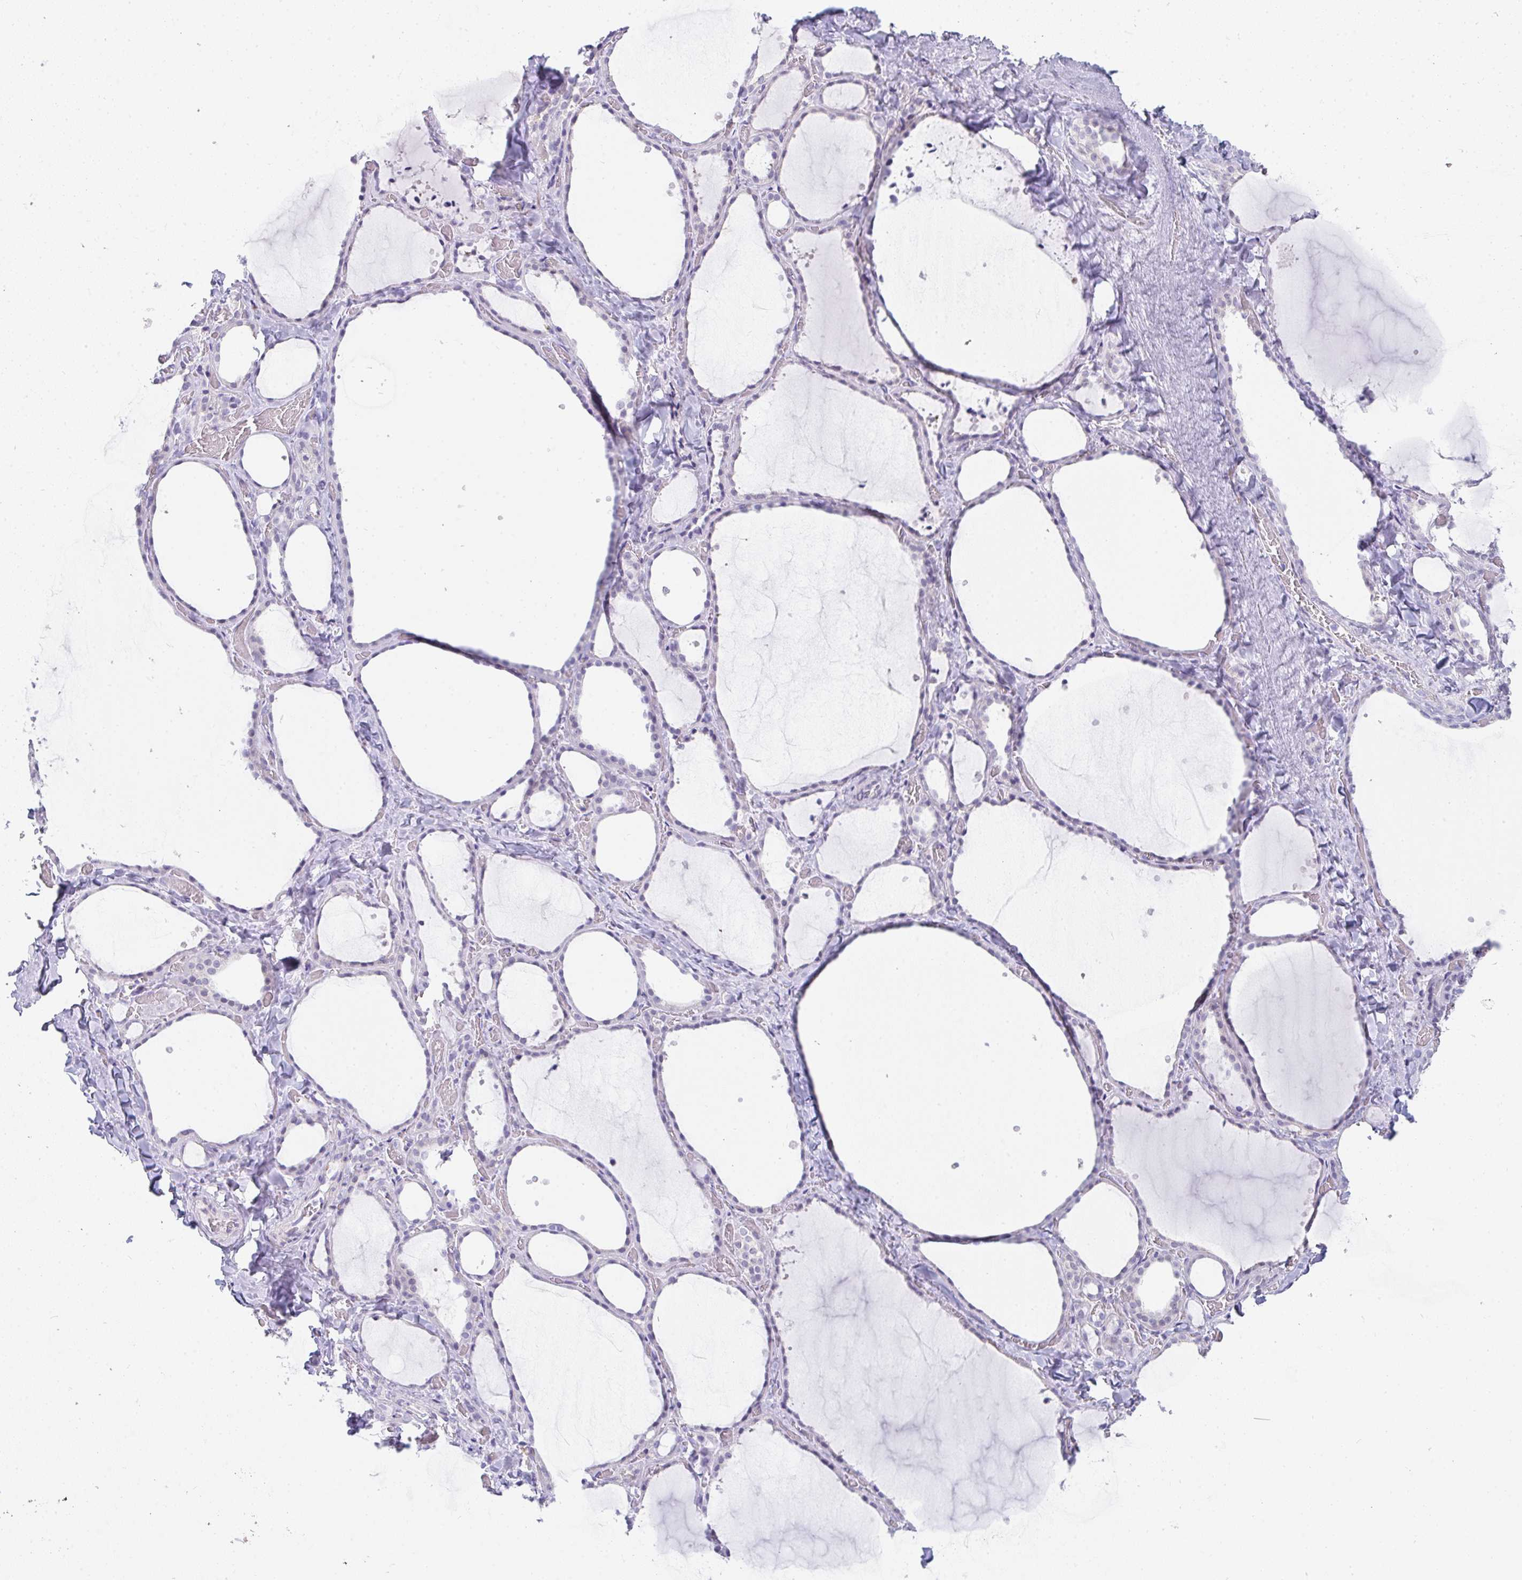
{"staining": {"intensity": "negative", "quantity": "none", "location": "none"}, "tissue": "thyroid gland", "cell_type": "Glandular cells", "image_type": "normal", "snomed": [{"axis": "morphology", "description": "Normal tissue, NOS"}, {"axis": "topography", "description": "Thyroid gland"}], "caption": "Micrograph shows no significant protein staining in glandular cells of normal thyroid gland.", "gene": "PRND", "patient": {"sex": "female", "age": 36}}